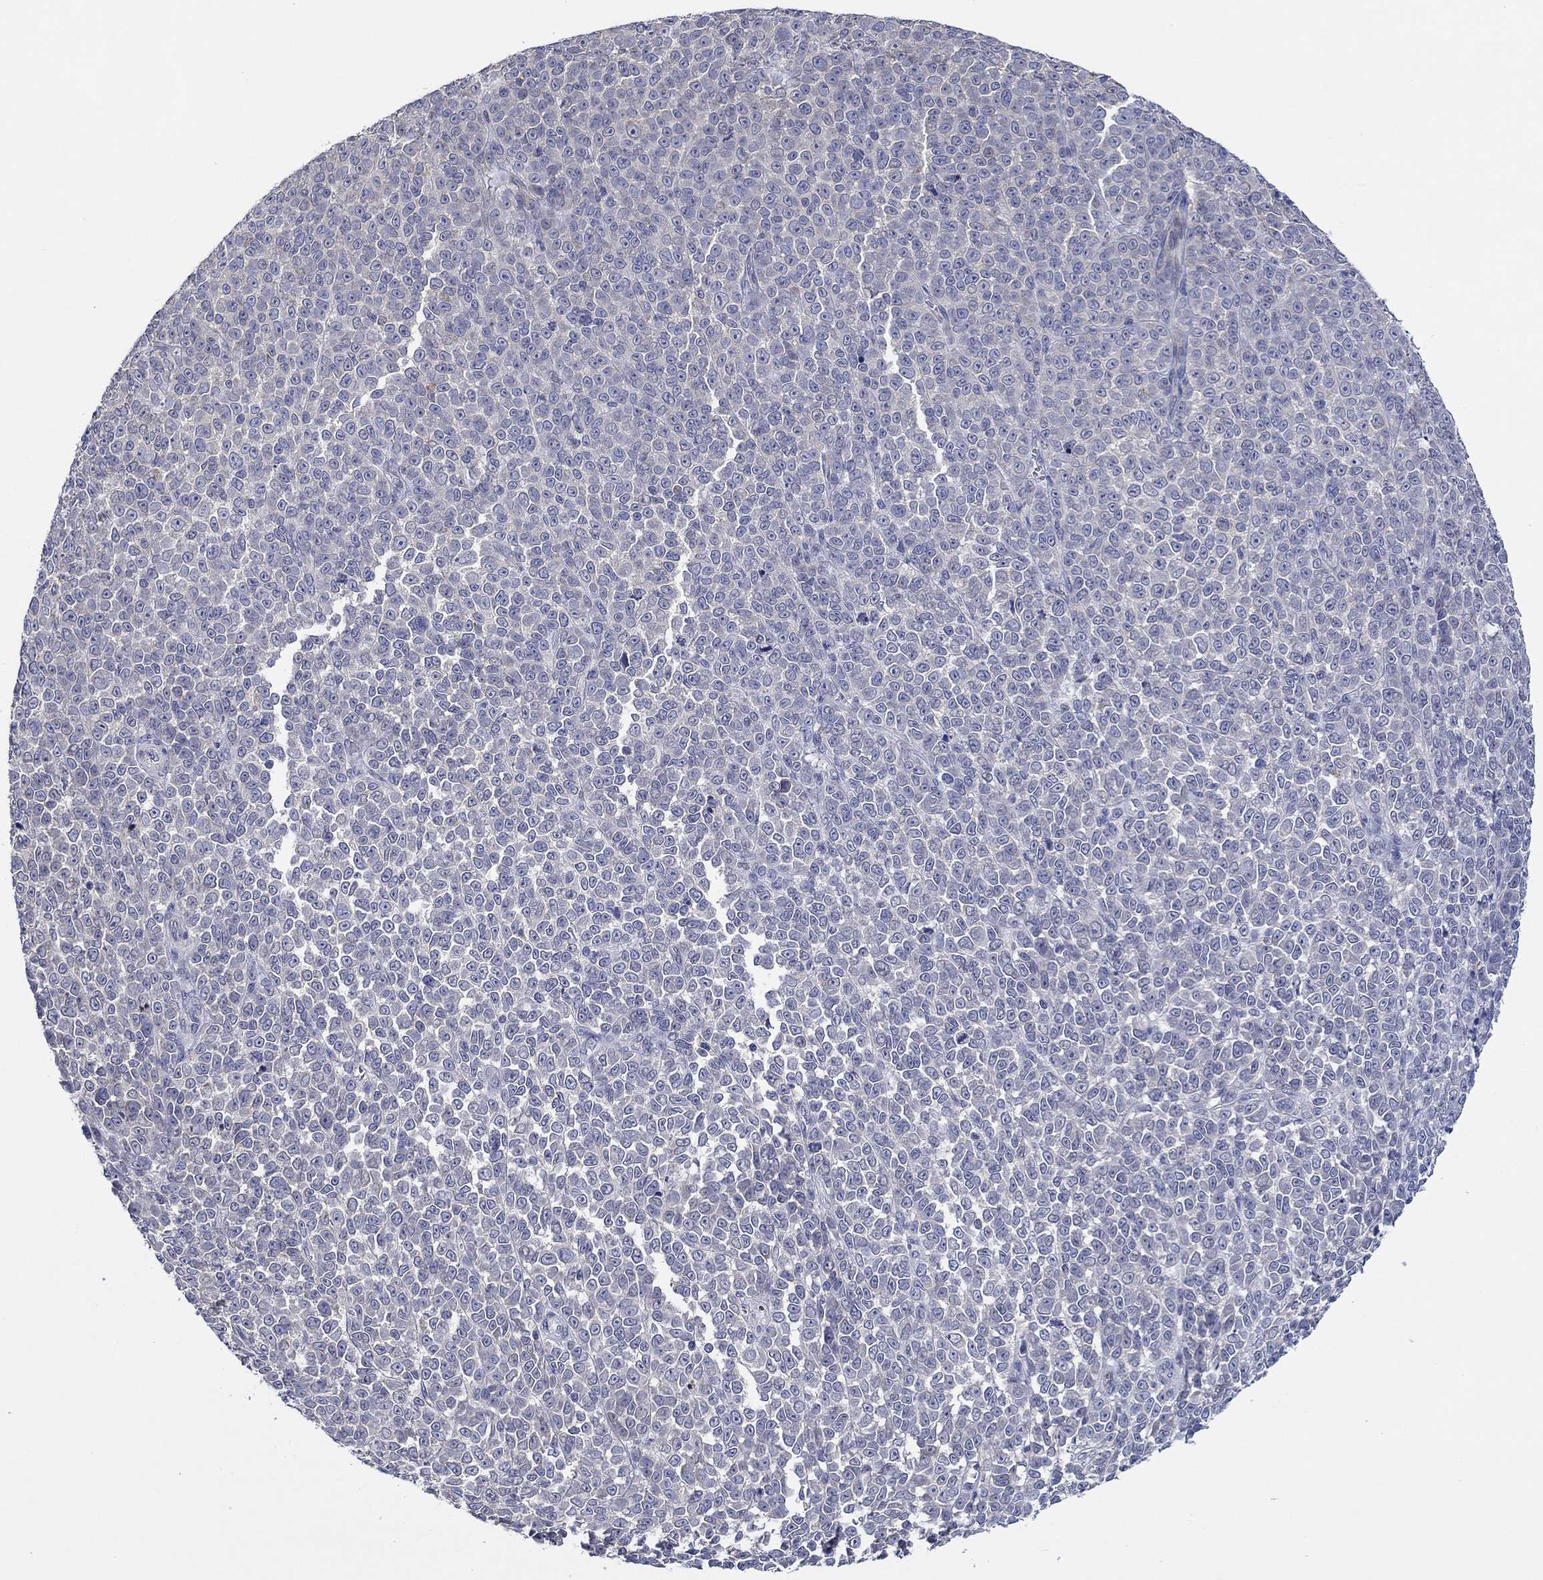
{"staining": {"intensity": "negative", "quantity": "none", "location": "none"}, "tissue": "melanoma", "cell_type": "Tumor cells", "image_type": "cancer", "snomed": [{"axis": "morphology", "description": "Malignant melanoma, NOS"}, {"axis": "topography", "description": "Skin"}], "caption": "Immunohistochemistry of malignant melanoma reveals no positivity in tumor cells.", "gene": "CHIT1", "patient": {"sex": "female", "age": 95}}